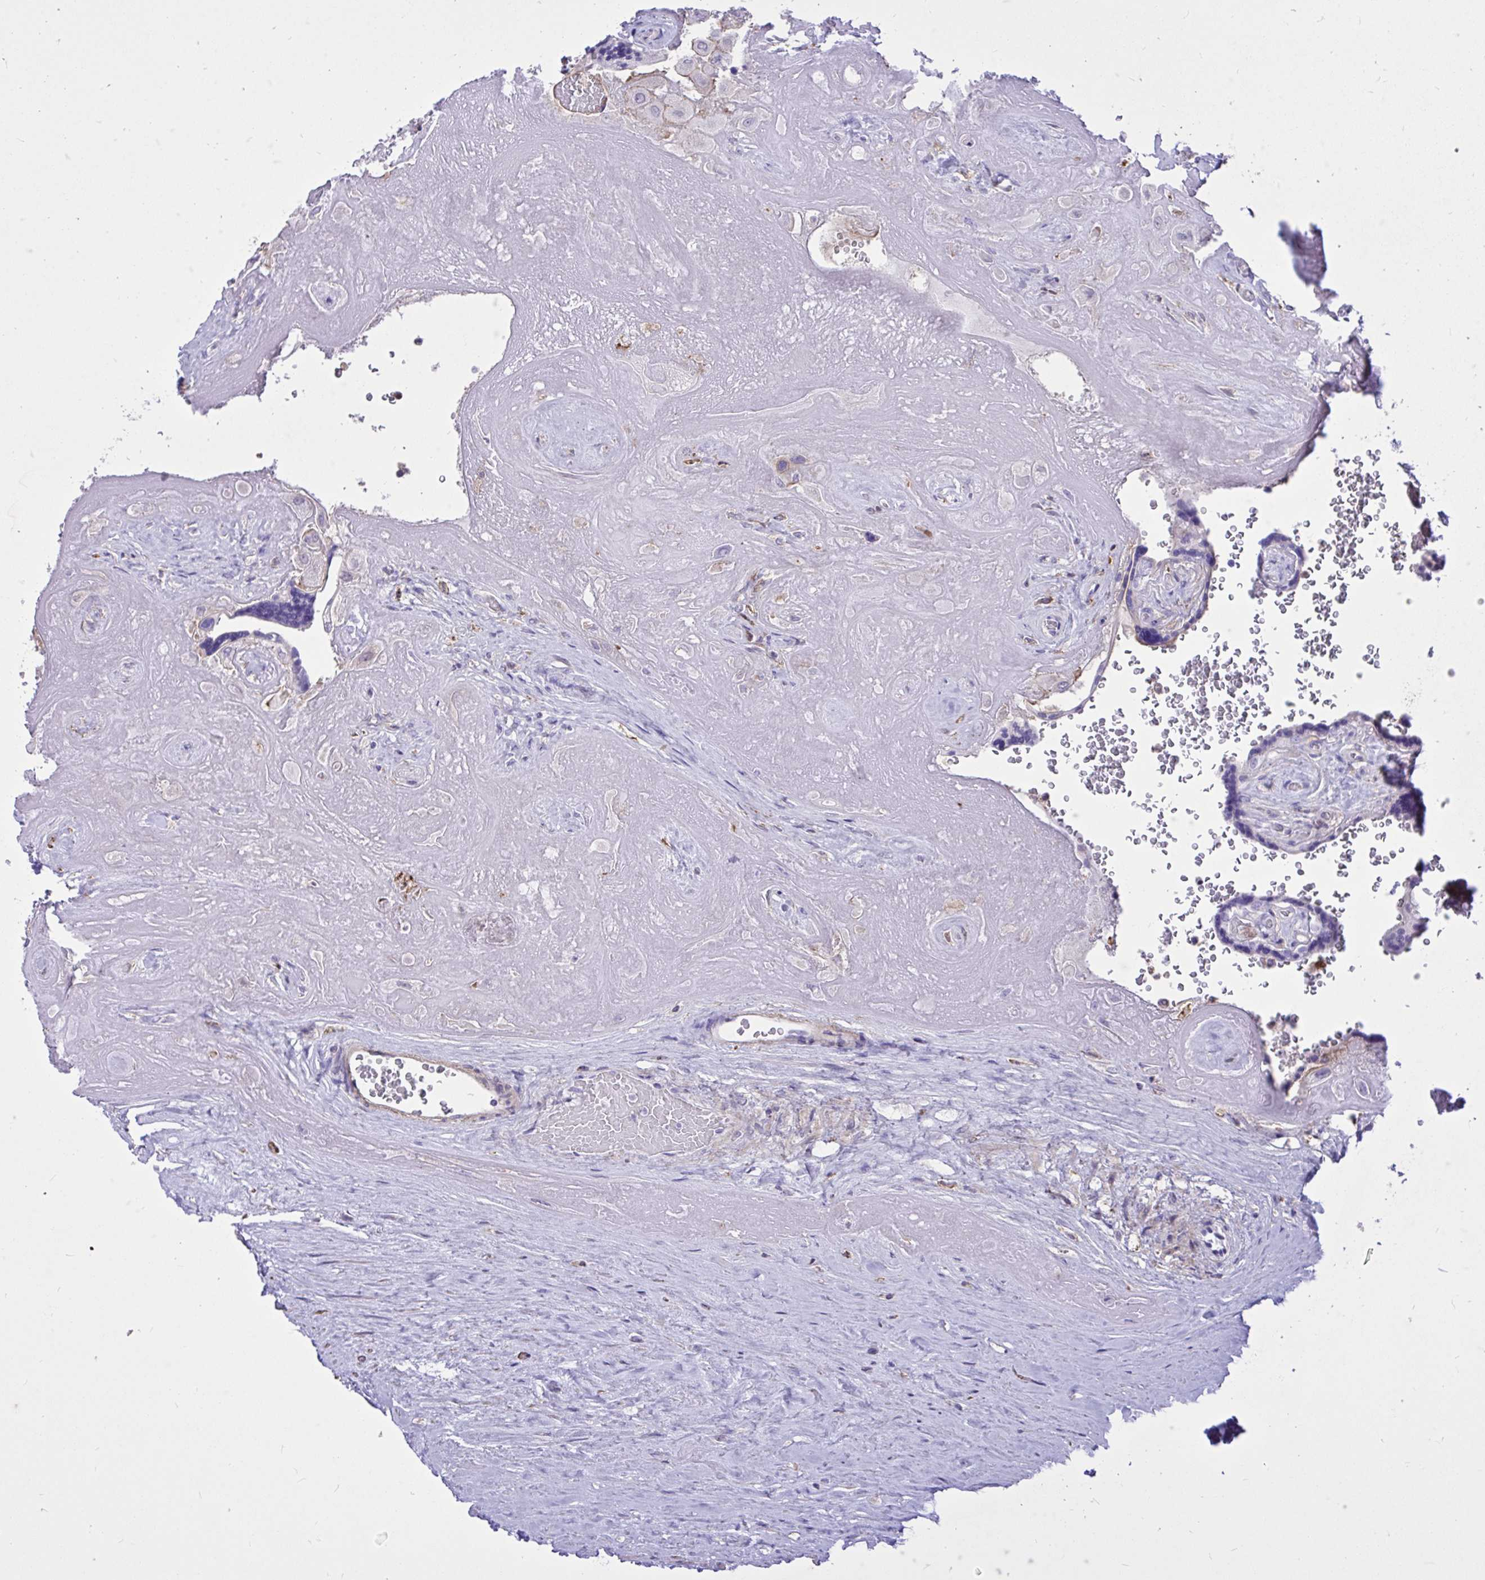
{"staining": {"intensity": "negative", "quantity": "none", "location": "none"}, "tissue": "placenta", "cell_type": "Decidual cells", "image_type": "normal", "snomed": [{"axis": "morphology", "description": "Normal tissue, NOS"}, {"axis": "topography", "description": "Placenta"}], "caption": "Placenta stained for a protein using IHC exhibits no expression decidual cells.", "gene": "TLR7", "patient": {"sex": "female", "age": 32}}